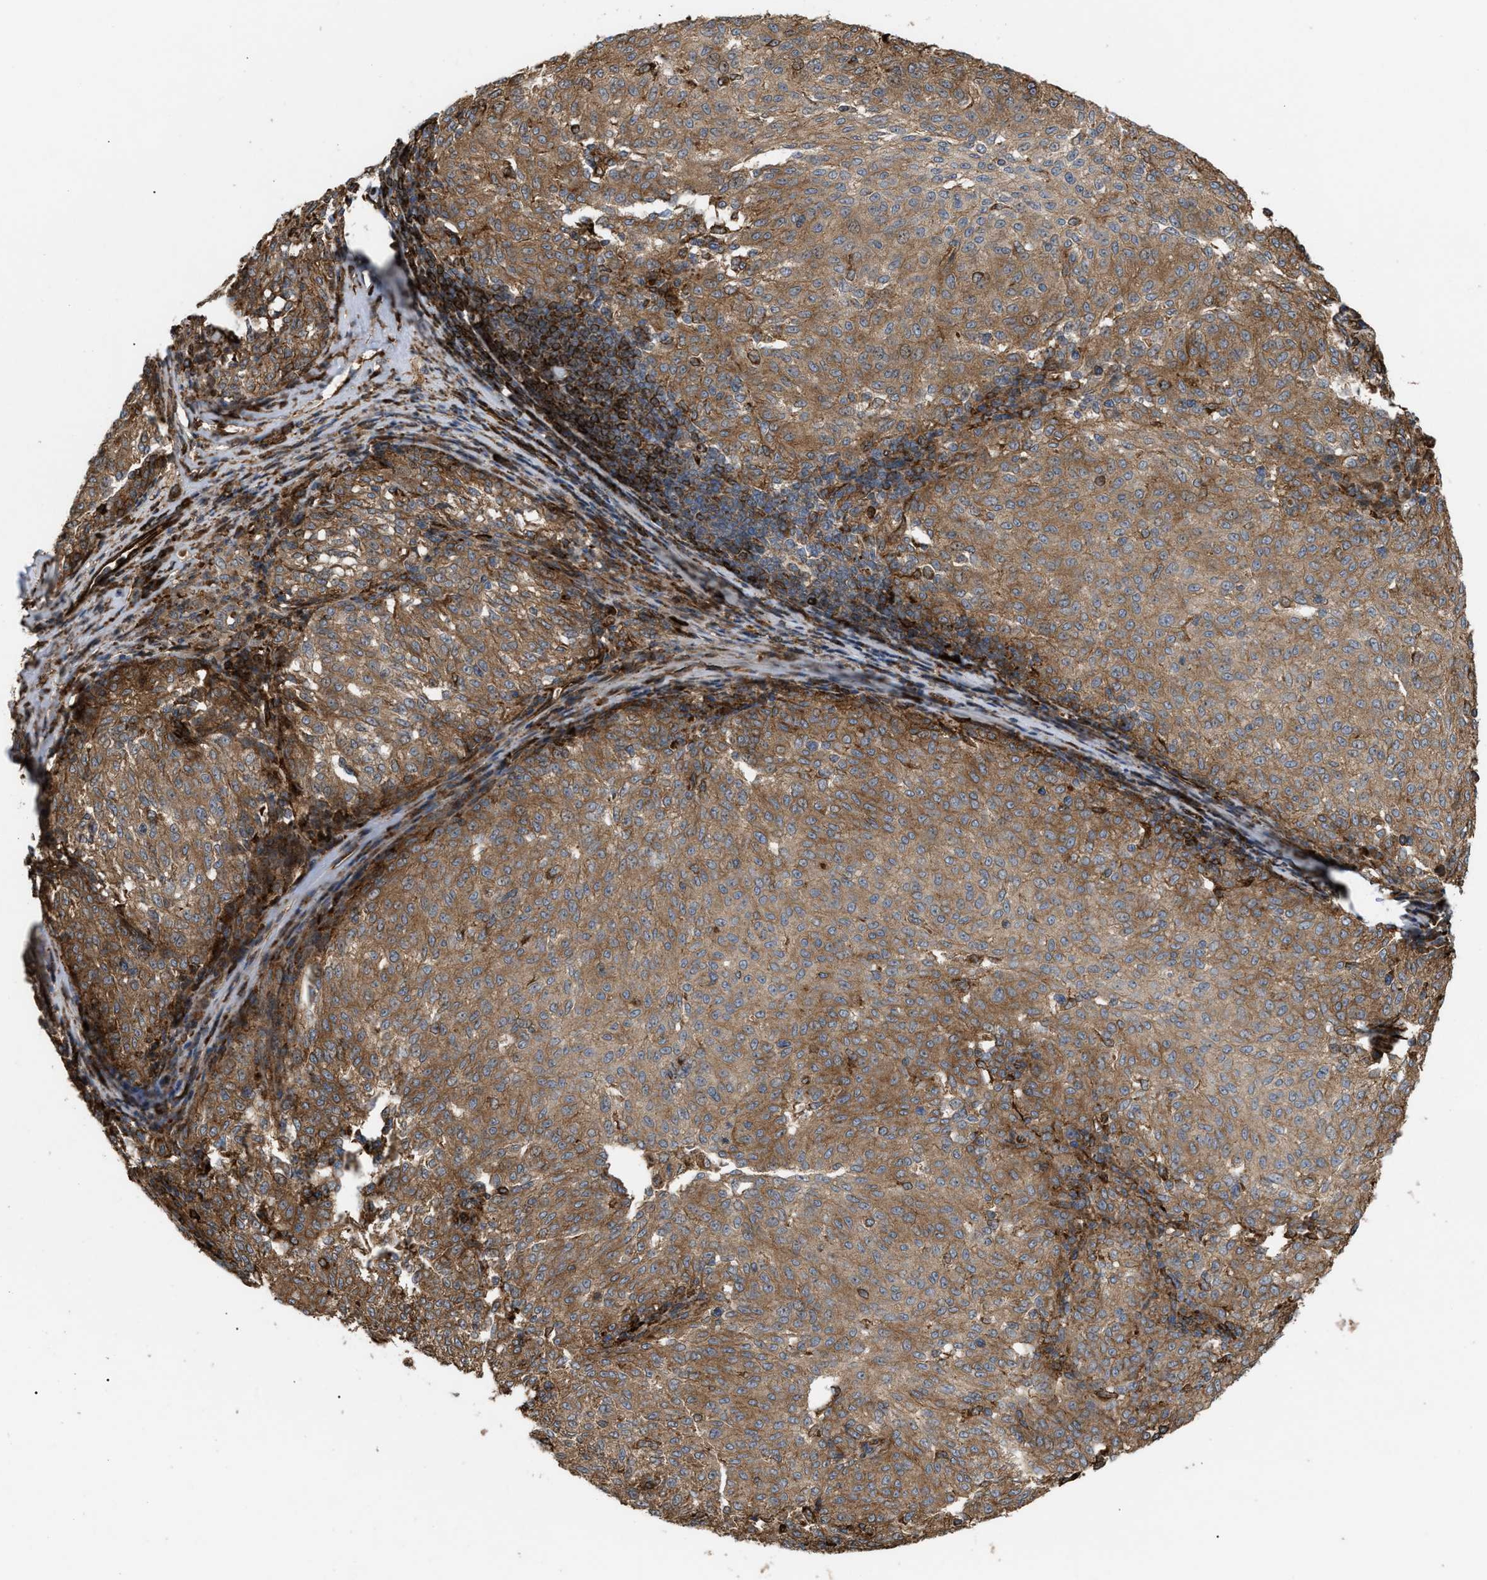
{"staining": {"intensity": "moderate", "quantity": ">75%", "location": "cytoplasmic/membranous"}, "tissue": "melanoma", "cell_type": "Tumor cells", "image_type": "cancer", "snomed": [{"axis": "morphology", "description": "Malignant melanoma, NOS"}, {"axis": "topography", "description": "Skin"}], "caption": "Immunohistochemistry (IHC) image of neoplastic tissue: melanoma stained using immunohistochemistry (IHC) demonstrates medium levels of moderate protein expression localized specifically in the cytoplasmic/membranous of tumor cells, appearing as a cytoplasmic/membranous brown color.", "gene": "GCC1", "patient": {"sex": "female", "age": 72}}